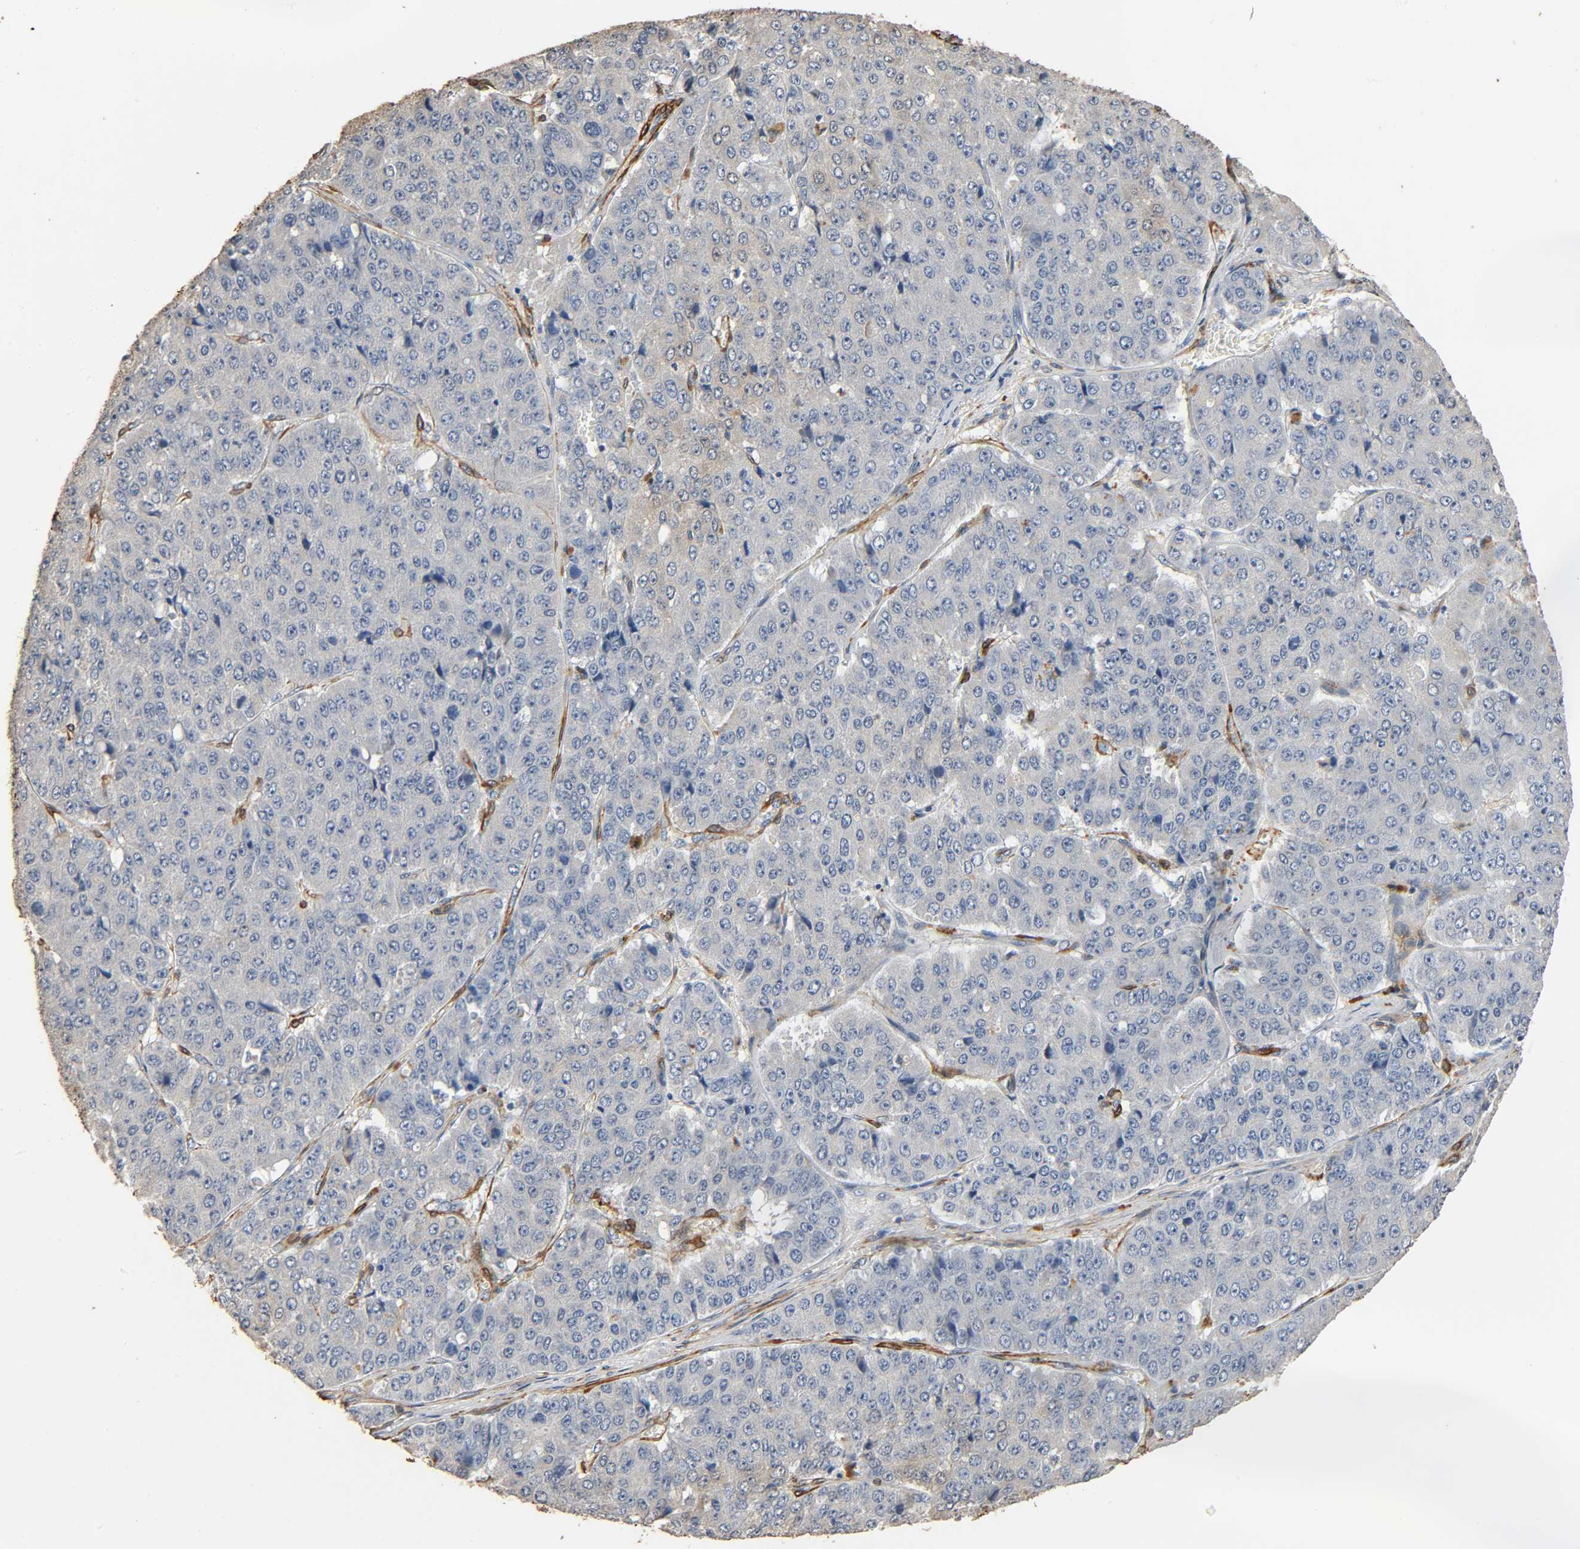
{"staining": {"intensity": "weak", "quantity": "25%-75%", "location": "cytoplasmic/membranous"}, "tissue": "pancreatic cancer", "cell_type": "Tumor cells", "image_type": "cancer", "snomed": [{"axis": "morphology", "description": "Adenocarcinoma, NOS"}, {"axis": "topography", "description": "Pancreas"}], "caption": "The micrograph exhibits a brown stain indicating the presence of a protein in the cytoplasmic/membranous of tumor cells in pancreatic cancer.", "gene": "GSTA3", "patient": {"sex": "male", "age": 50}}